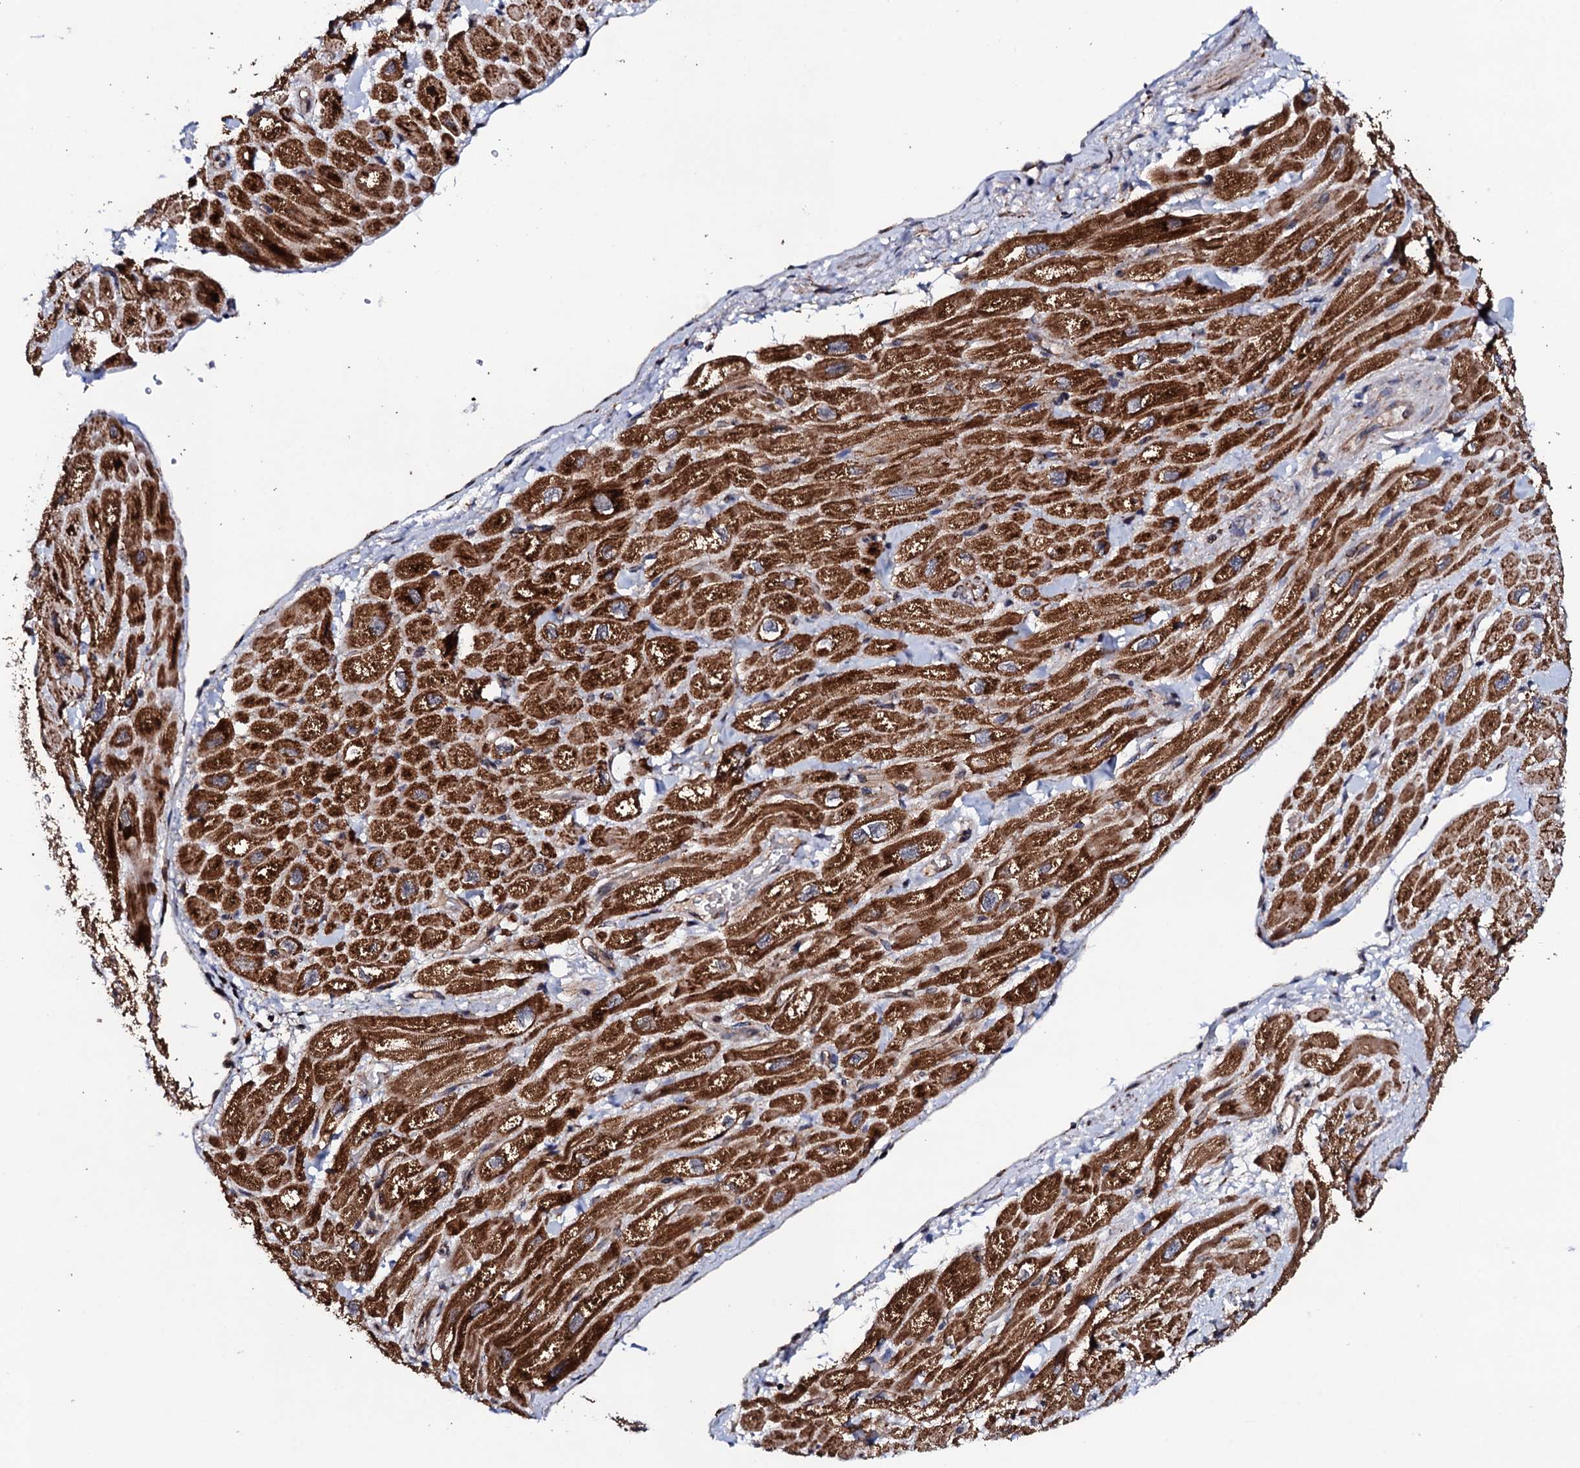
{"staining": {"intensity": "strong", "quantity": ">75%", "location": "cytoplasmic/membranous"}, "tissue": "heart muscle", "cell_type": "Cardiomyocytes", "image_type": "normal", "snomed": [{"axis": "morphology", "description": "Normal tissue, NOS"}, {"axis": "topography", "description": "Heart"}], "caption": "Strong cytoplasmic/membranous protein staining is present in about >75% of cardiomyocytes in heart muscle.", "gene": "MTIF3", "patient": {"sex": "male", "age": 65}}